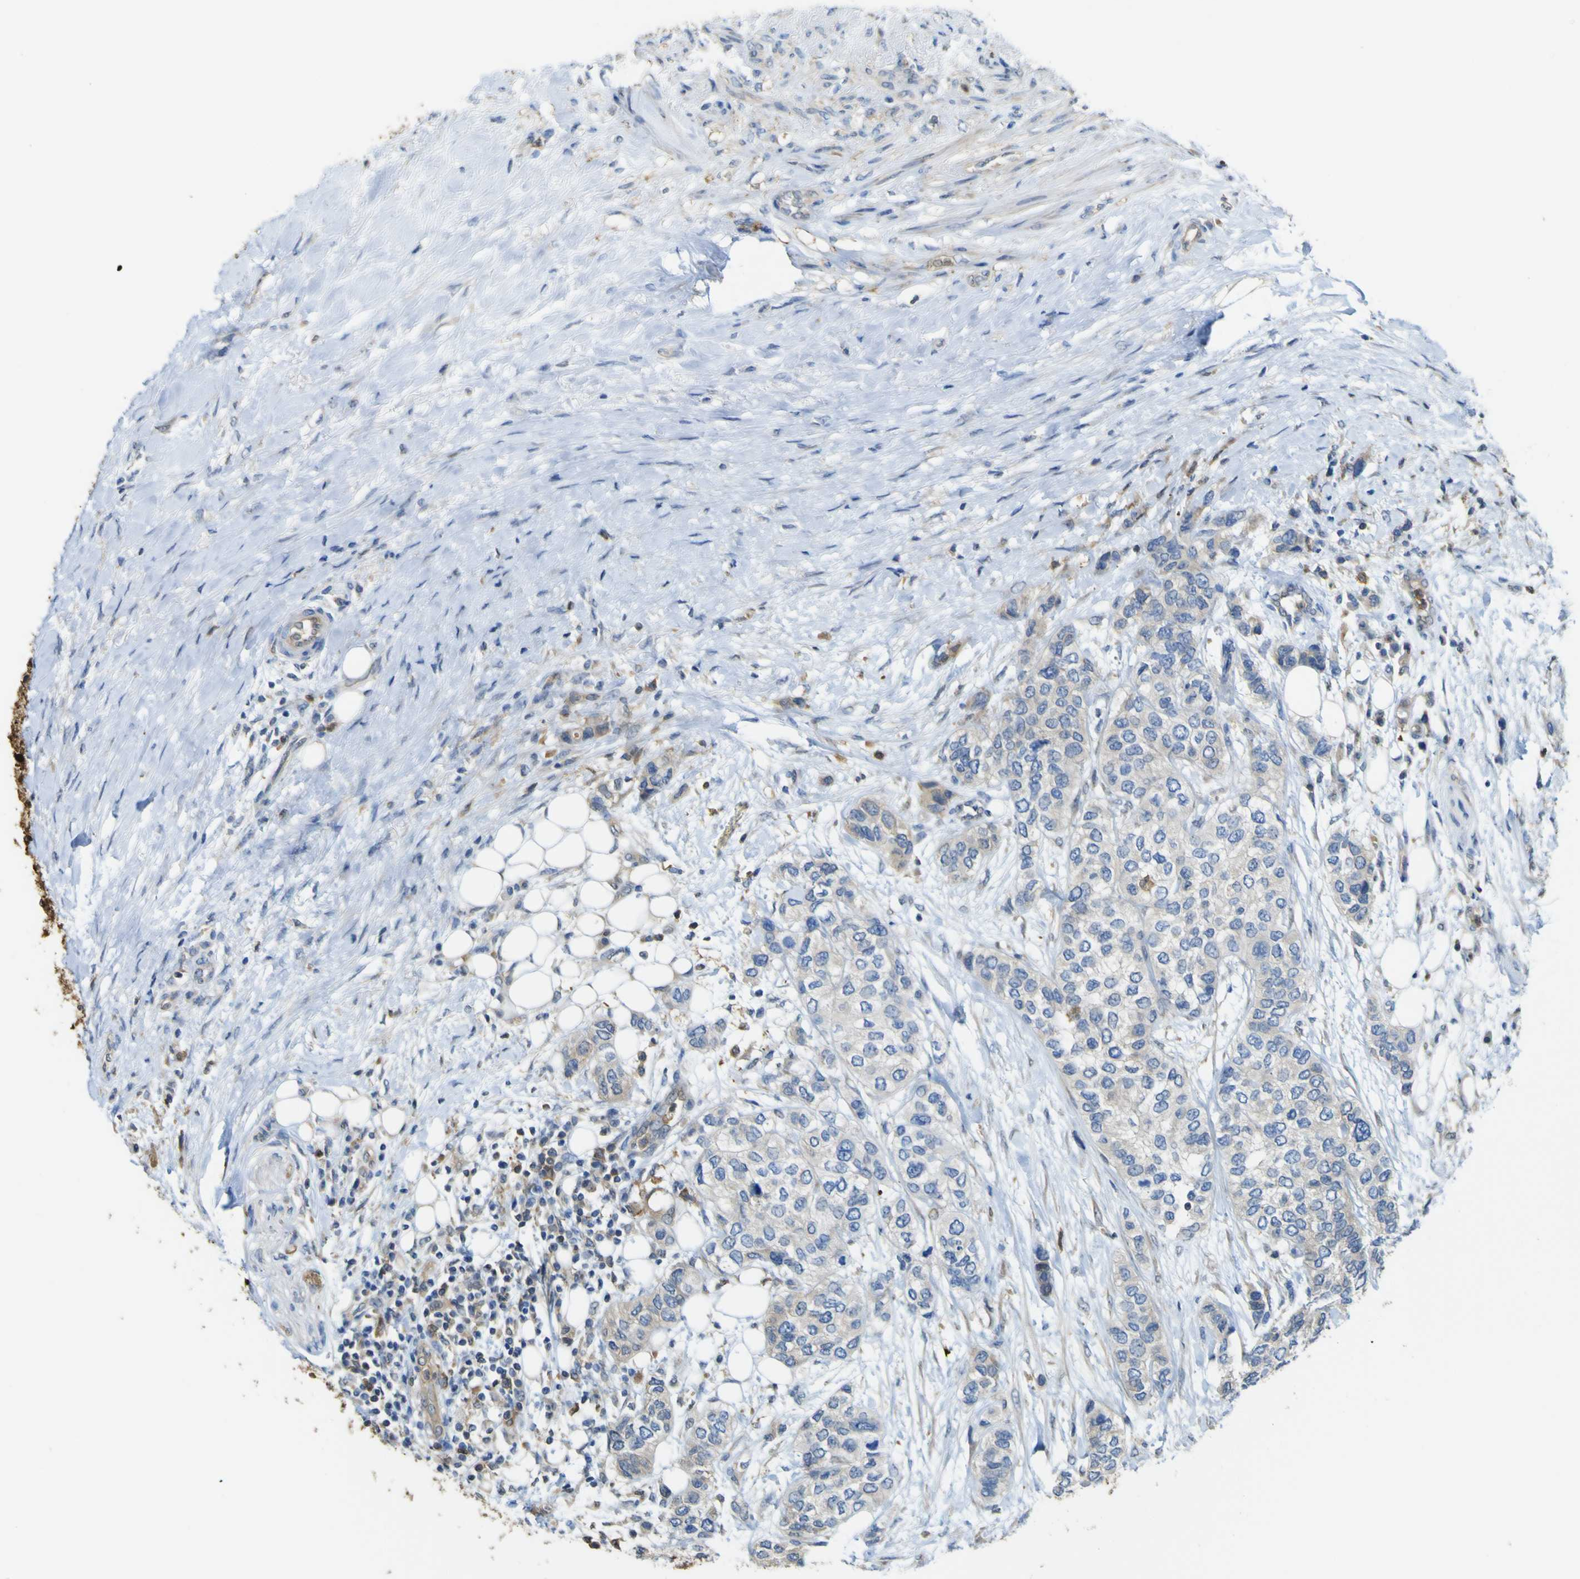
{"staining": {"intensity": "weak", "quantity": ">75%", "location": "cytoplasmic/membranous"}, "tissue": "urothelial cancer", "cell_type": "Tumor cells", "image_type": "cancer", "snomed": [{"axis": "morphology", "description": "Urothelial carcinoma, High grade"}, {"axis": "topography", "description": "Urinary bladder"}], "caption": "This image exhibits urothelial cancer stained with immunohistochemistry to label a protein in brown. The cytoplasmic/membranous of tumor cells show weak positivity for the protein. Nuclei are counter-stained blue.", "gene": "ABHD3", "patient": {"sex": "female", "age": 56}}